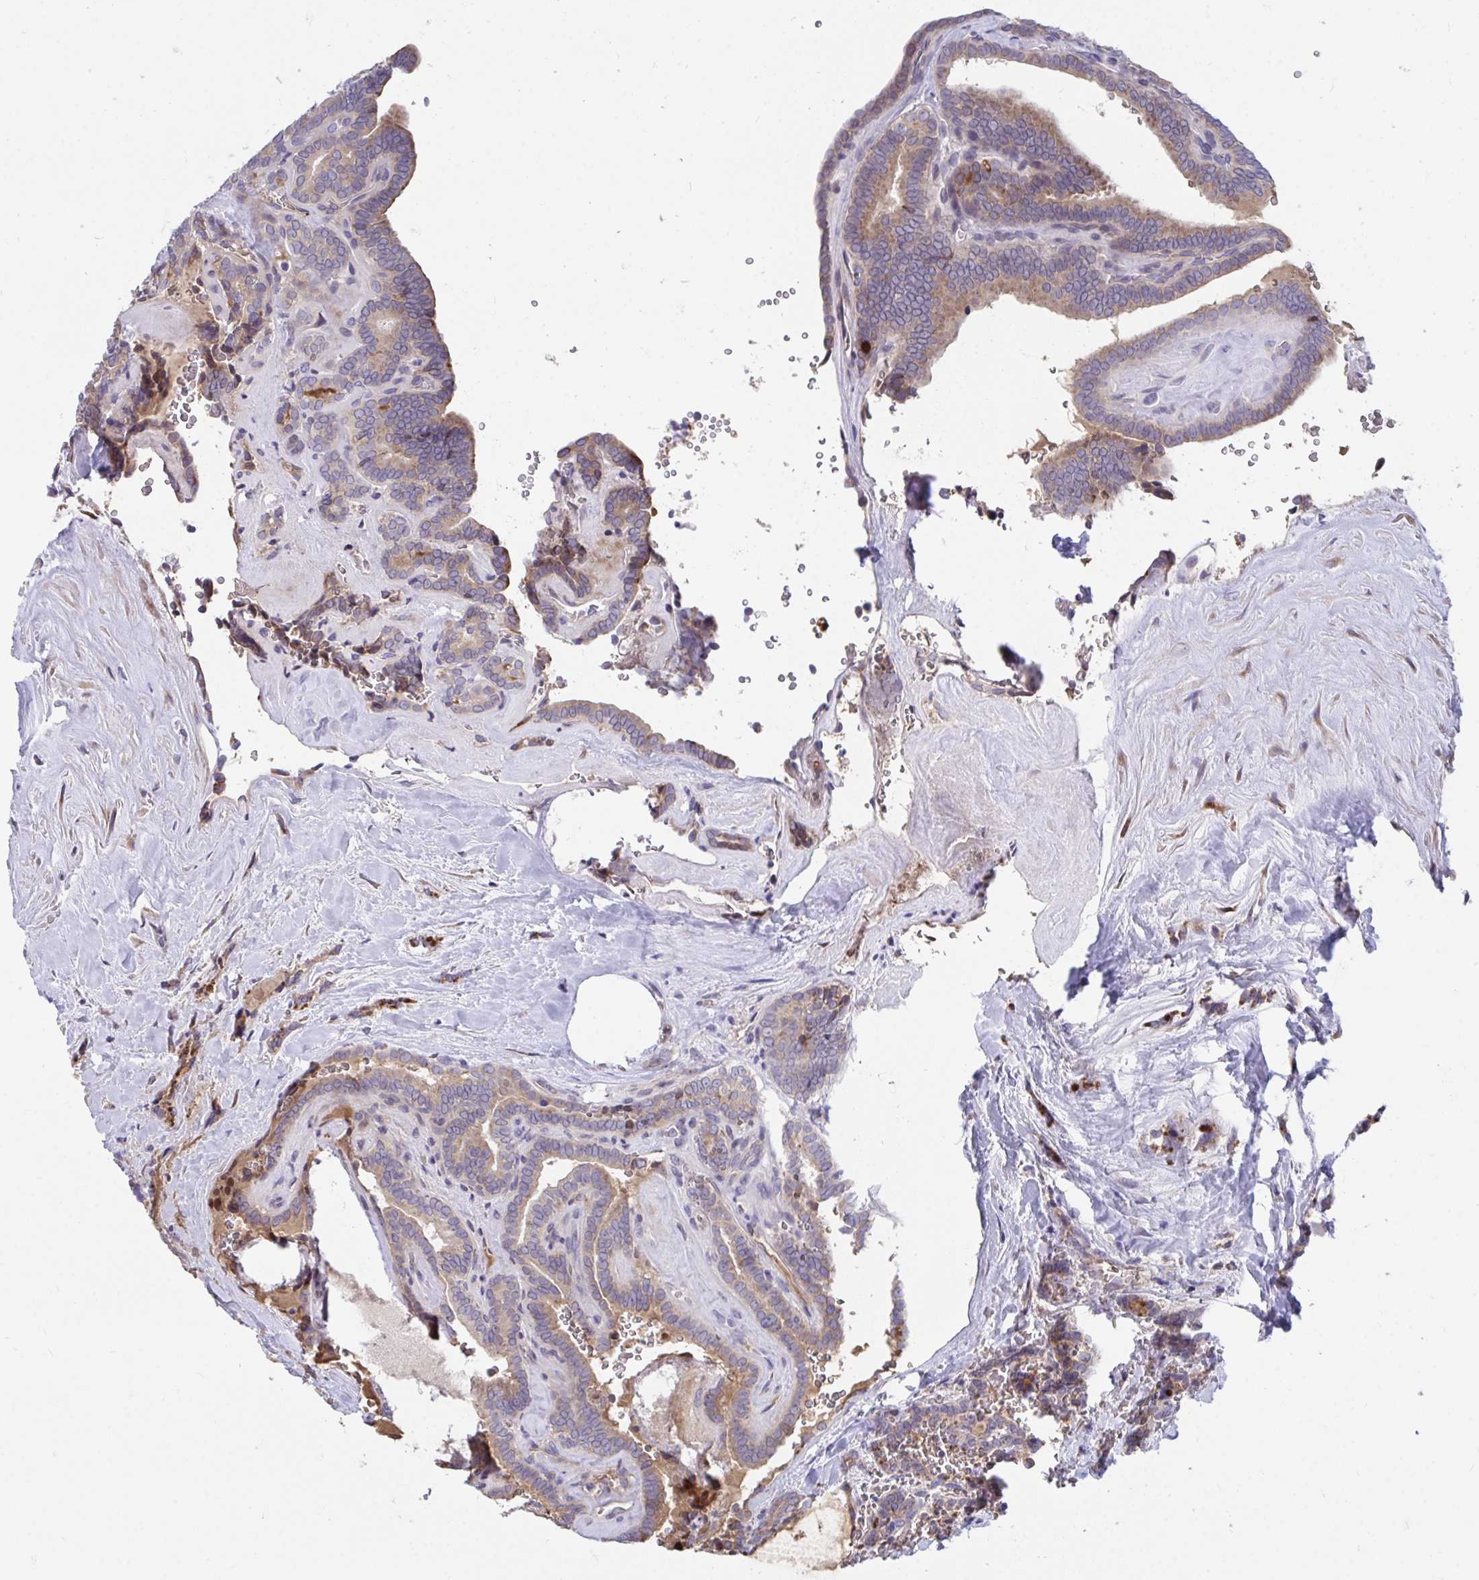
{"staining": {"intensity": "moderate", "quantity": ">75%", "location": "cytoplasmic/membranous"}, "tissue": "thyroid cancer", "cell_type": "Tumor cells", "image_type": "cancer", "snomed": [{"axis": "morphology", "description": "Papillary adenocarcinoma, NOS"}, {"axis": "topography", "description": "Thyroid gland"}], "caption": "Brown immunohistochemical staining in thyroid cancer (papillary adenocarcinoma) demonstrates moderate cytoplasmic/membranous staining in about >75% of tumor cells. (DAB (3,3'-diaminobenzidine) IHC with brightfield microscopy, high magnification).", "gene": "SUSD4", "patient": {"sex": "female", "age": 21}}